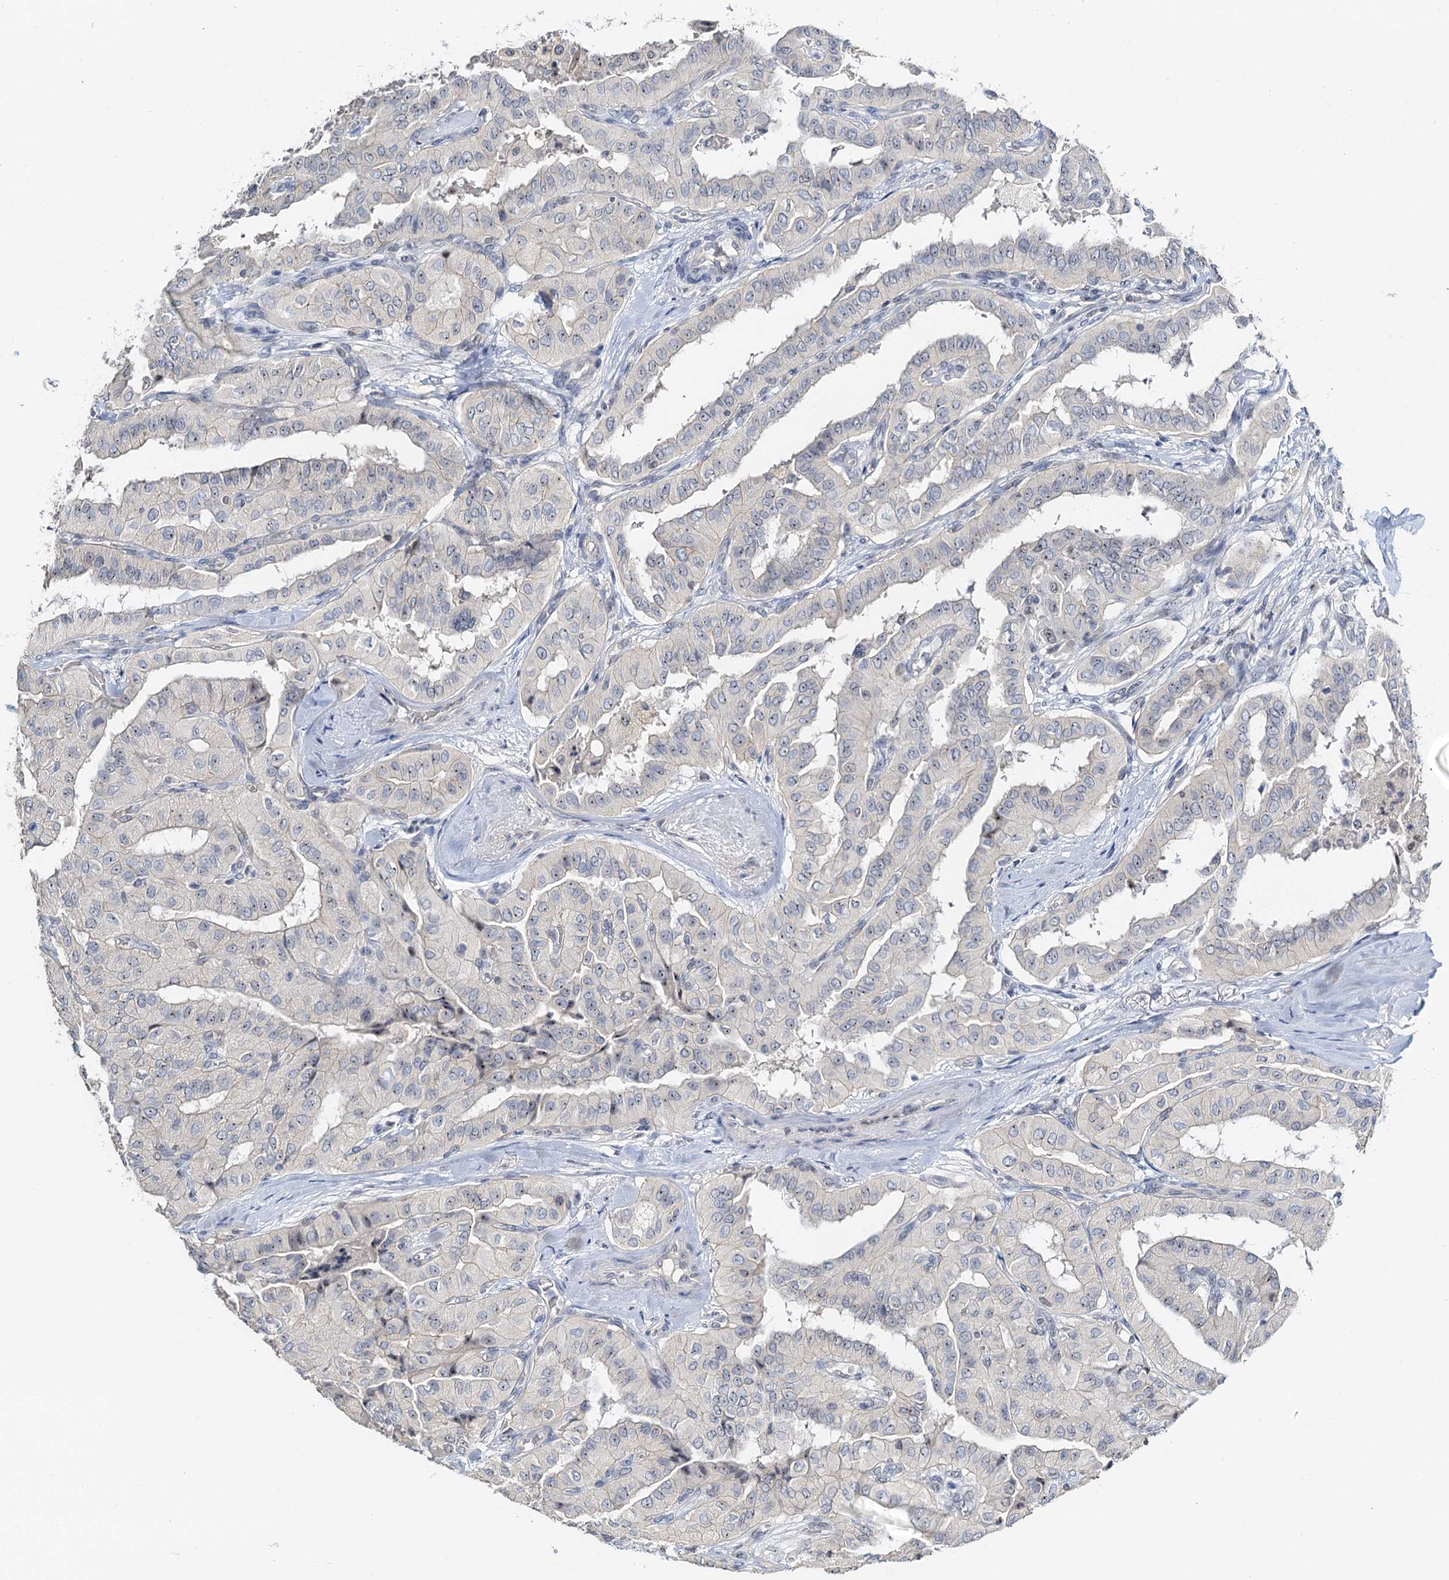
{"staining": {"intensity": "weak", "quantity": "<25%", "location": "nuclear"}, "tissue": "thyroid cancer", "cell_type": "Tumor cells", "image_type": "cancer", "snomed": [{"axis": "morphology", "description": "Papillary adenocarcinoma, NOS"}, {"axis": "topography", "description": "Thyroid gland"}], "caption": "Photomicrograph shows no protein staining in tumor cells of papillary adenocarcinoma (thyroid) tissue.", "gene": "NOP2", "patient": {"sex": "female", "age": 59}}